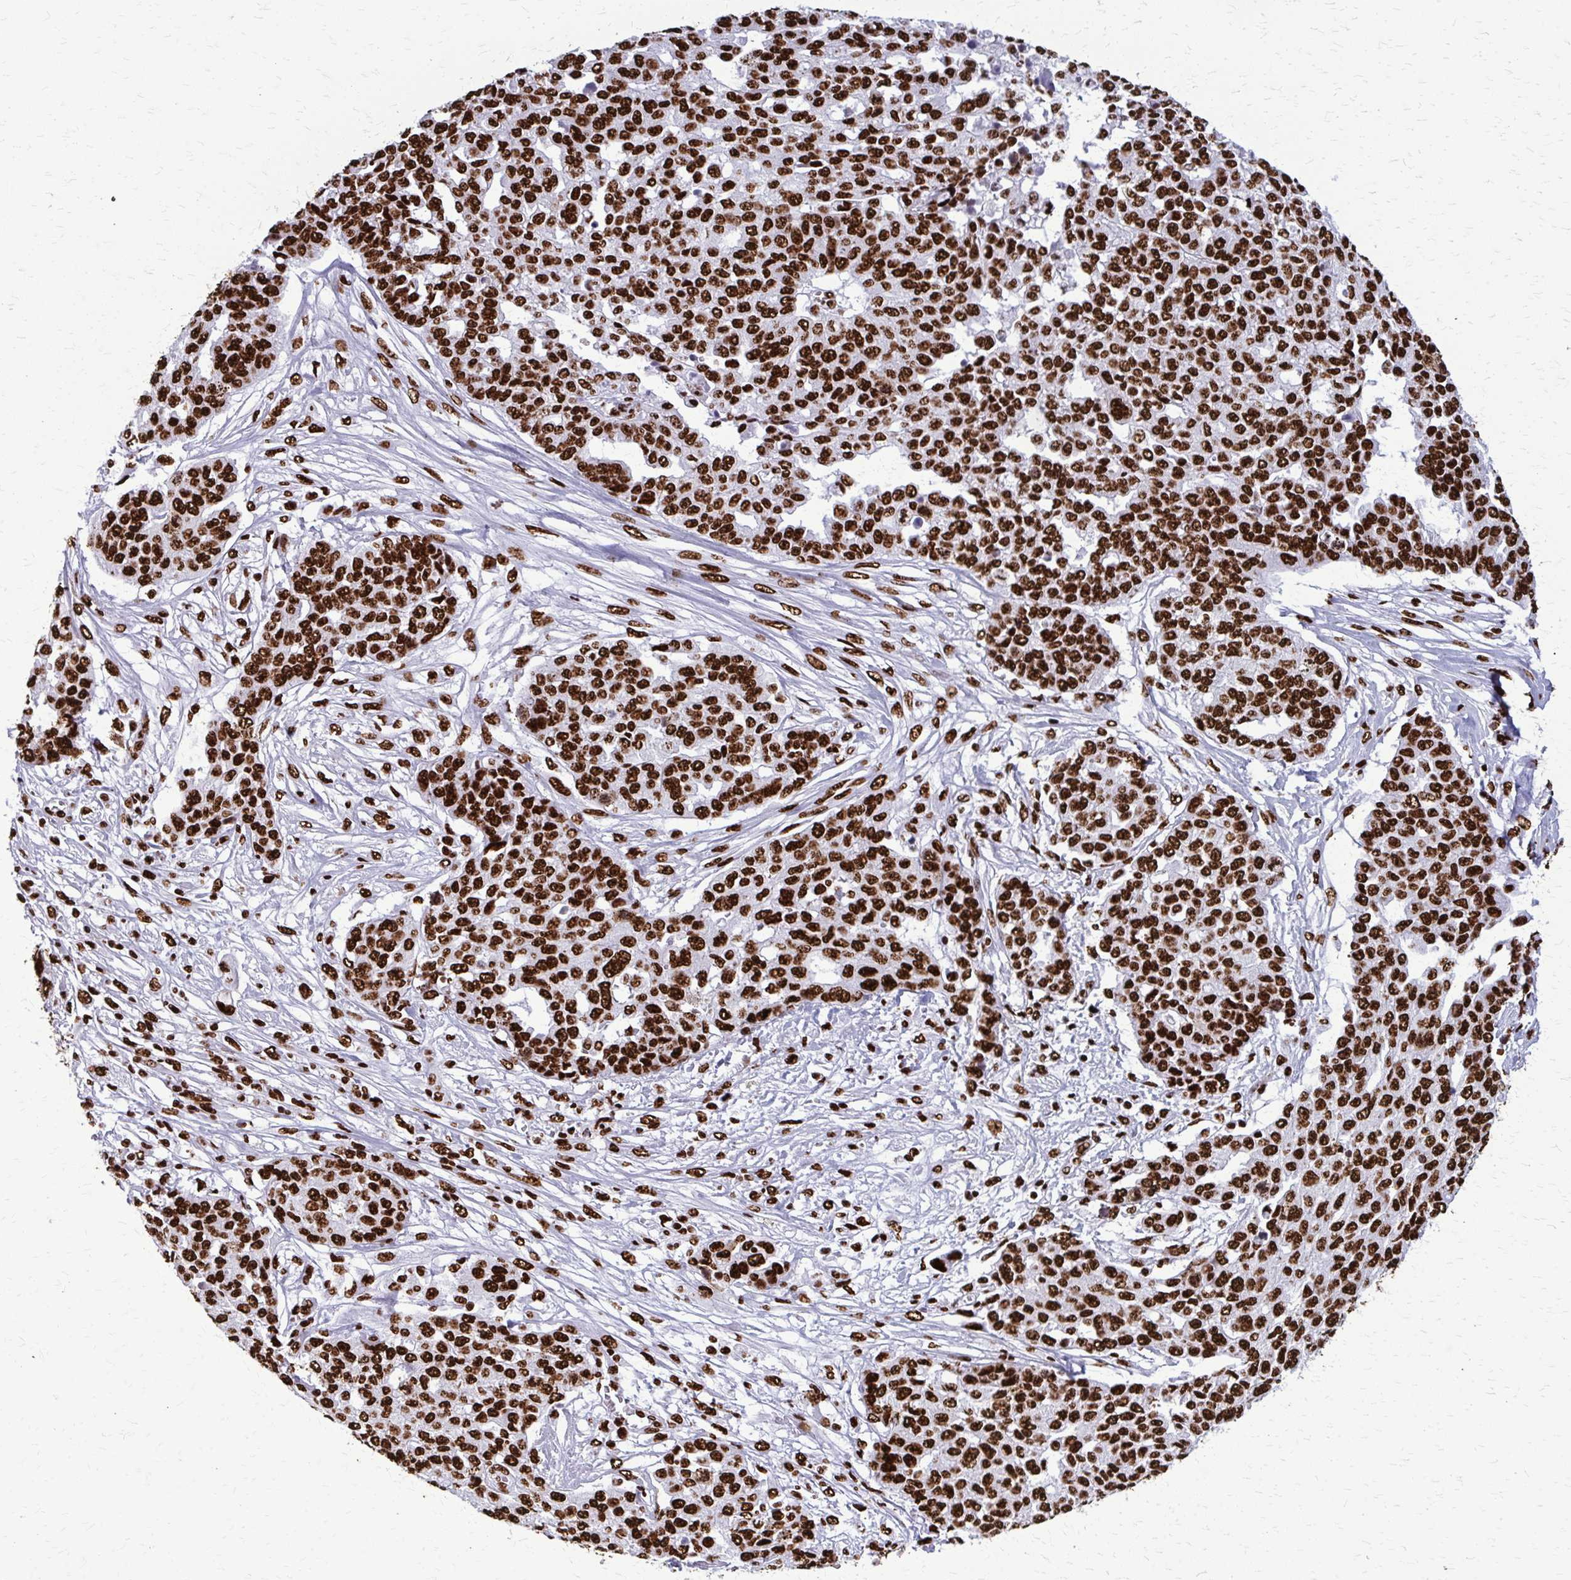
{"staining": {"intensity": "strong", "quantity": ">75%", "location": "nuclear"}, "tissue": "ovarian cancer", "cell_type": "Tumor cells", "image_type": "cancer", "snomed": [{"axis": "morphology", "description": "Cystadenocarcinoma, serous, NOS"}, {"axis": "topography", "description": "Soft tissue"}, {"axis": "topography", "description": "Ovary"}], "caption": "Ovarian cancer (serous cystadenocarcinoma) tissue shows strong nuclear positivity in approximately >75% of tumor cells", "gene": "SFPQ", "patient": {"sex": "female", "age": 57}}